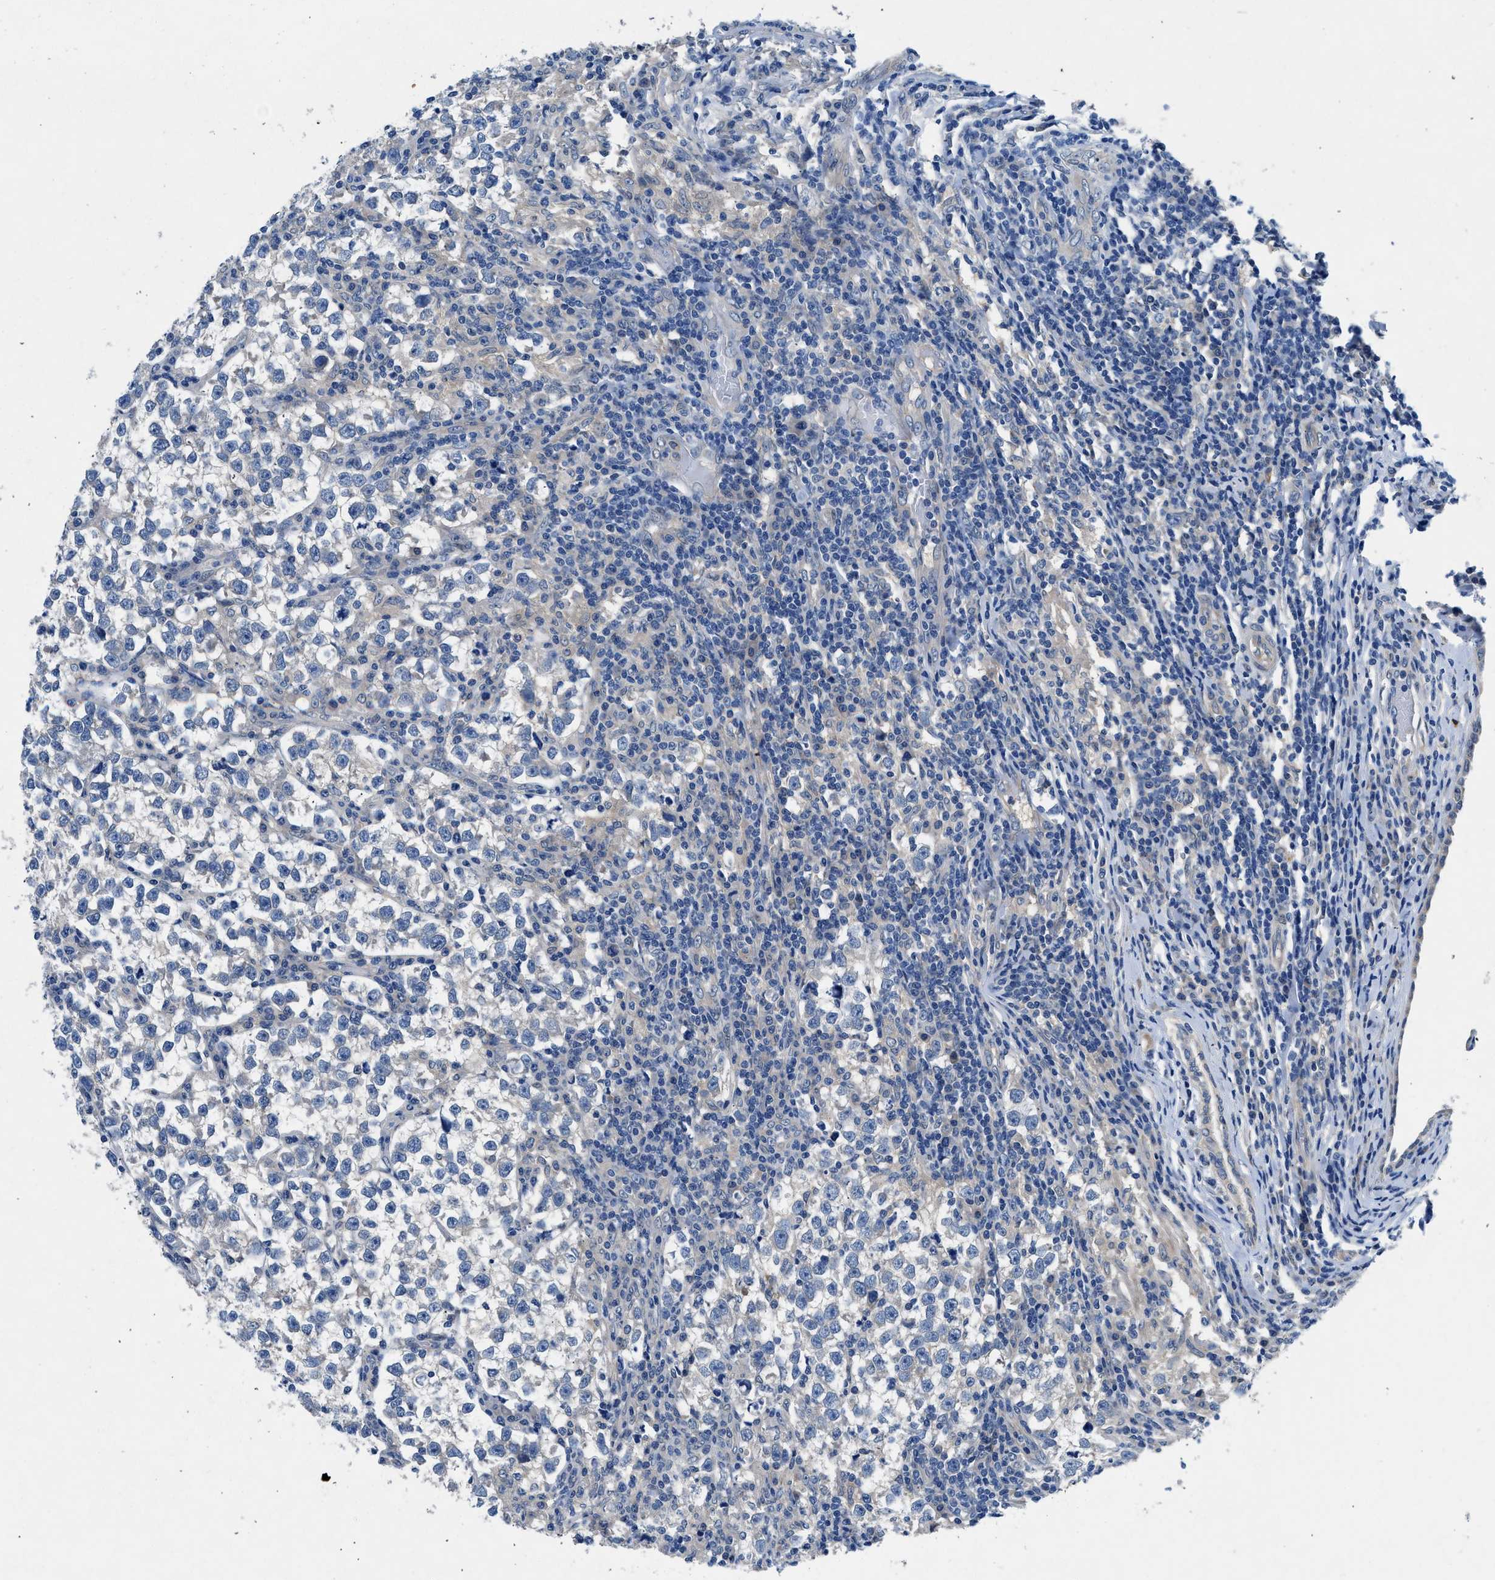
{"staining": {"intensity": "negative", "quantity": "none", "location": "none"}, "tissue": "testis cancer", "cell_type": "Tumor cells", "image_type": "cancer", "snomed": [{"axis": "morphology", "description": "Normal tissue, NOS"}, {"axis": "morphology", "description": "Seminoma, NOS"}, {"axis": "topography", "description": "Testis"}], "caption": "A high-resolution histopathology image shows IHC staining of seminoma (testis), which exhibits no significant positivity in tumor cells.", "gene": "COPS2", "patient": {"sex": "male", "age": 43}}